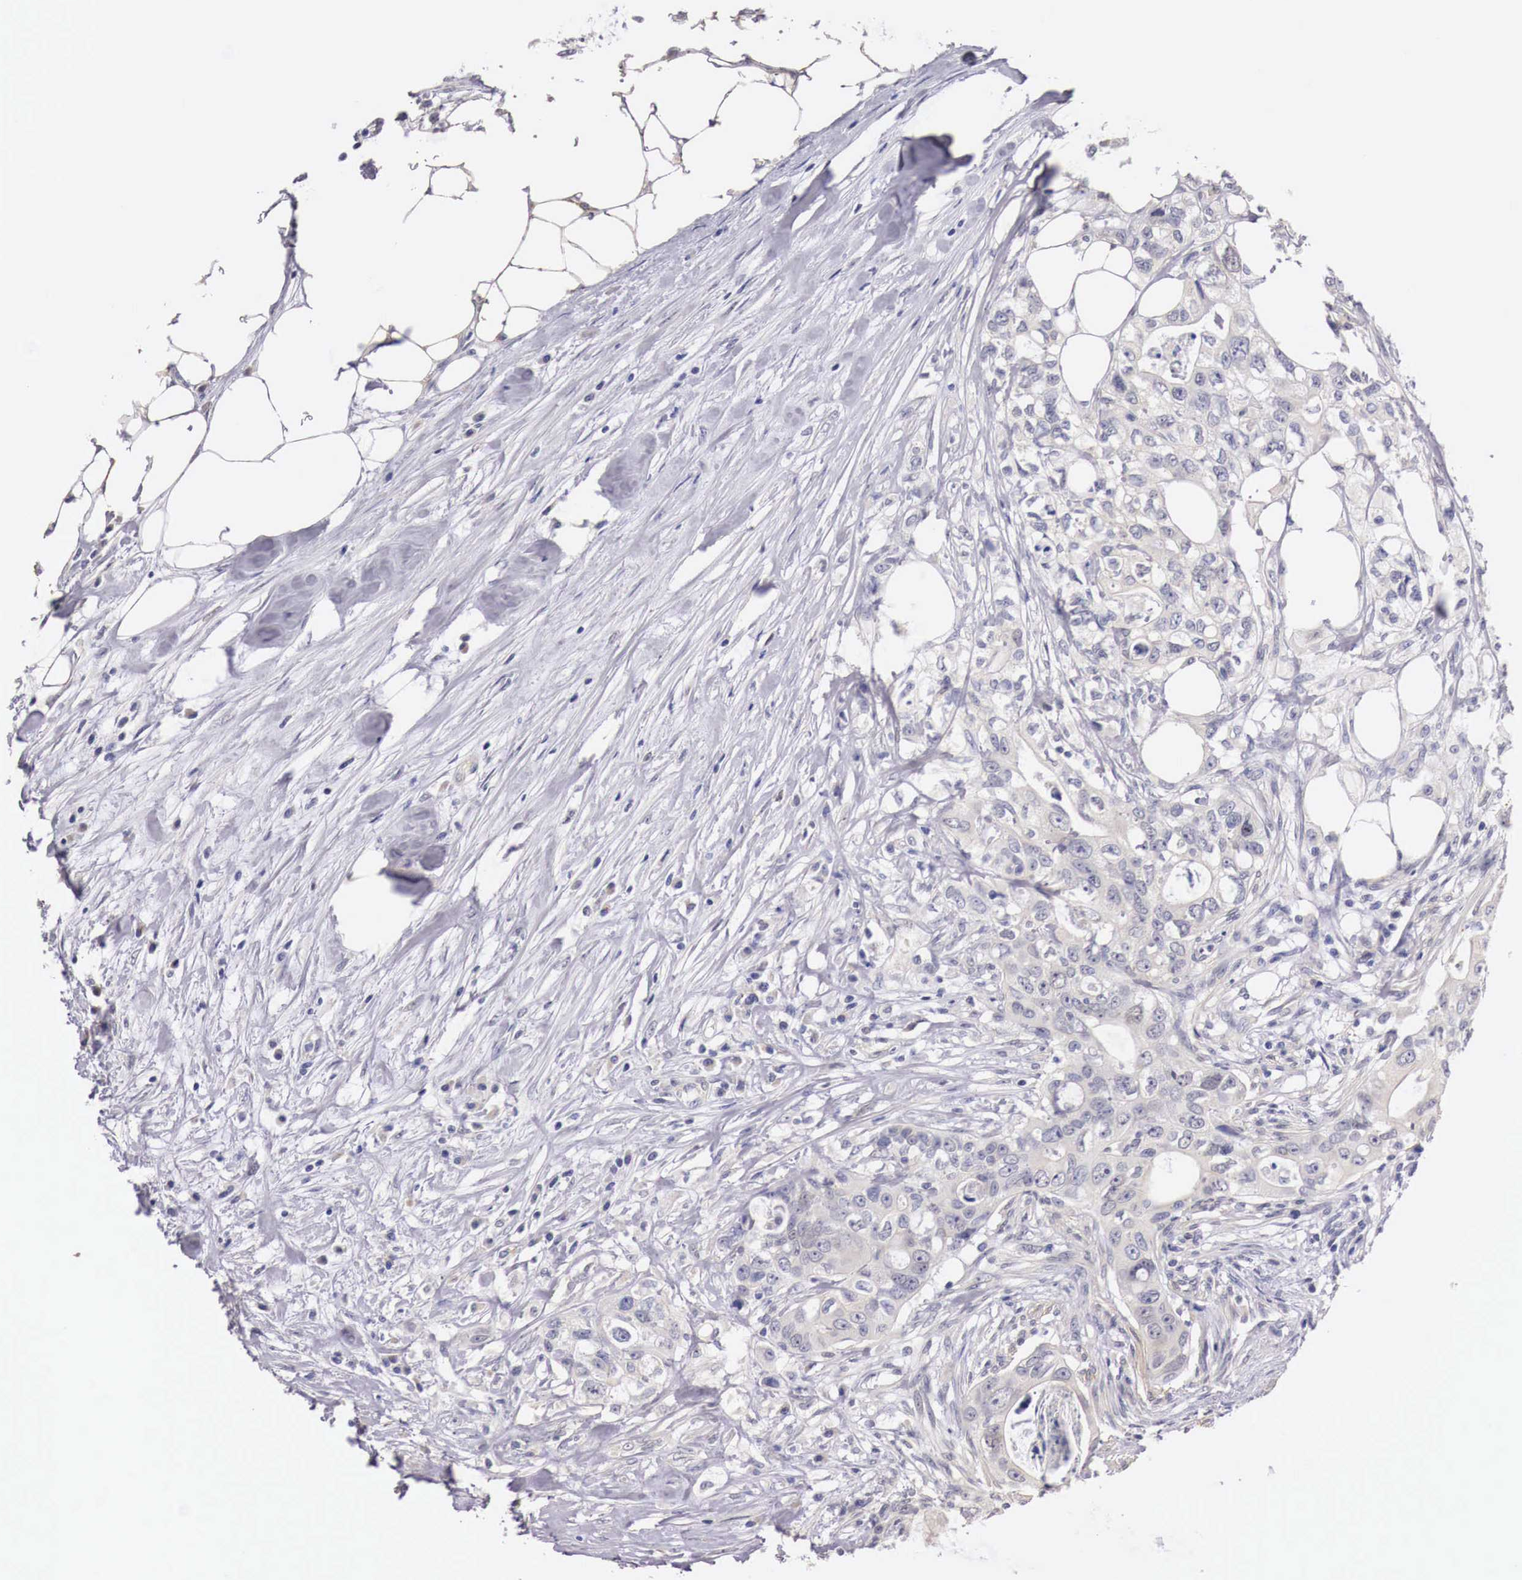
{"staining": {"intensity": "negative", "quantity": "none", "location": "none"}, "tissue": "colorectal cancer", "cell_type": "Tumor cells", "image_type": "cancer", "snomed": [{"axis": "morphology", "description": "Adenocarcinoma, NOS"}, {"axis": "topography", "description": "Rectum"}], "caption": "DAB (3,3'-diaminobenzidine) immunohistochemical staining of colorectal adenocarcinoma displays no significant positivity in tumor cells. (DAB (3,3'-diaminobenzidine) IHC with hematoxylin counter stain).", "gene": "ENOX2", "patient": {"sex": "female", "age": 57}}